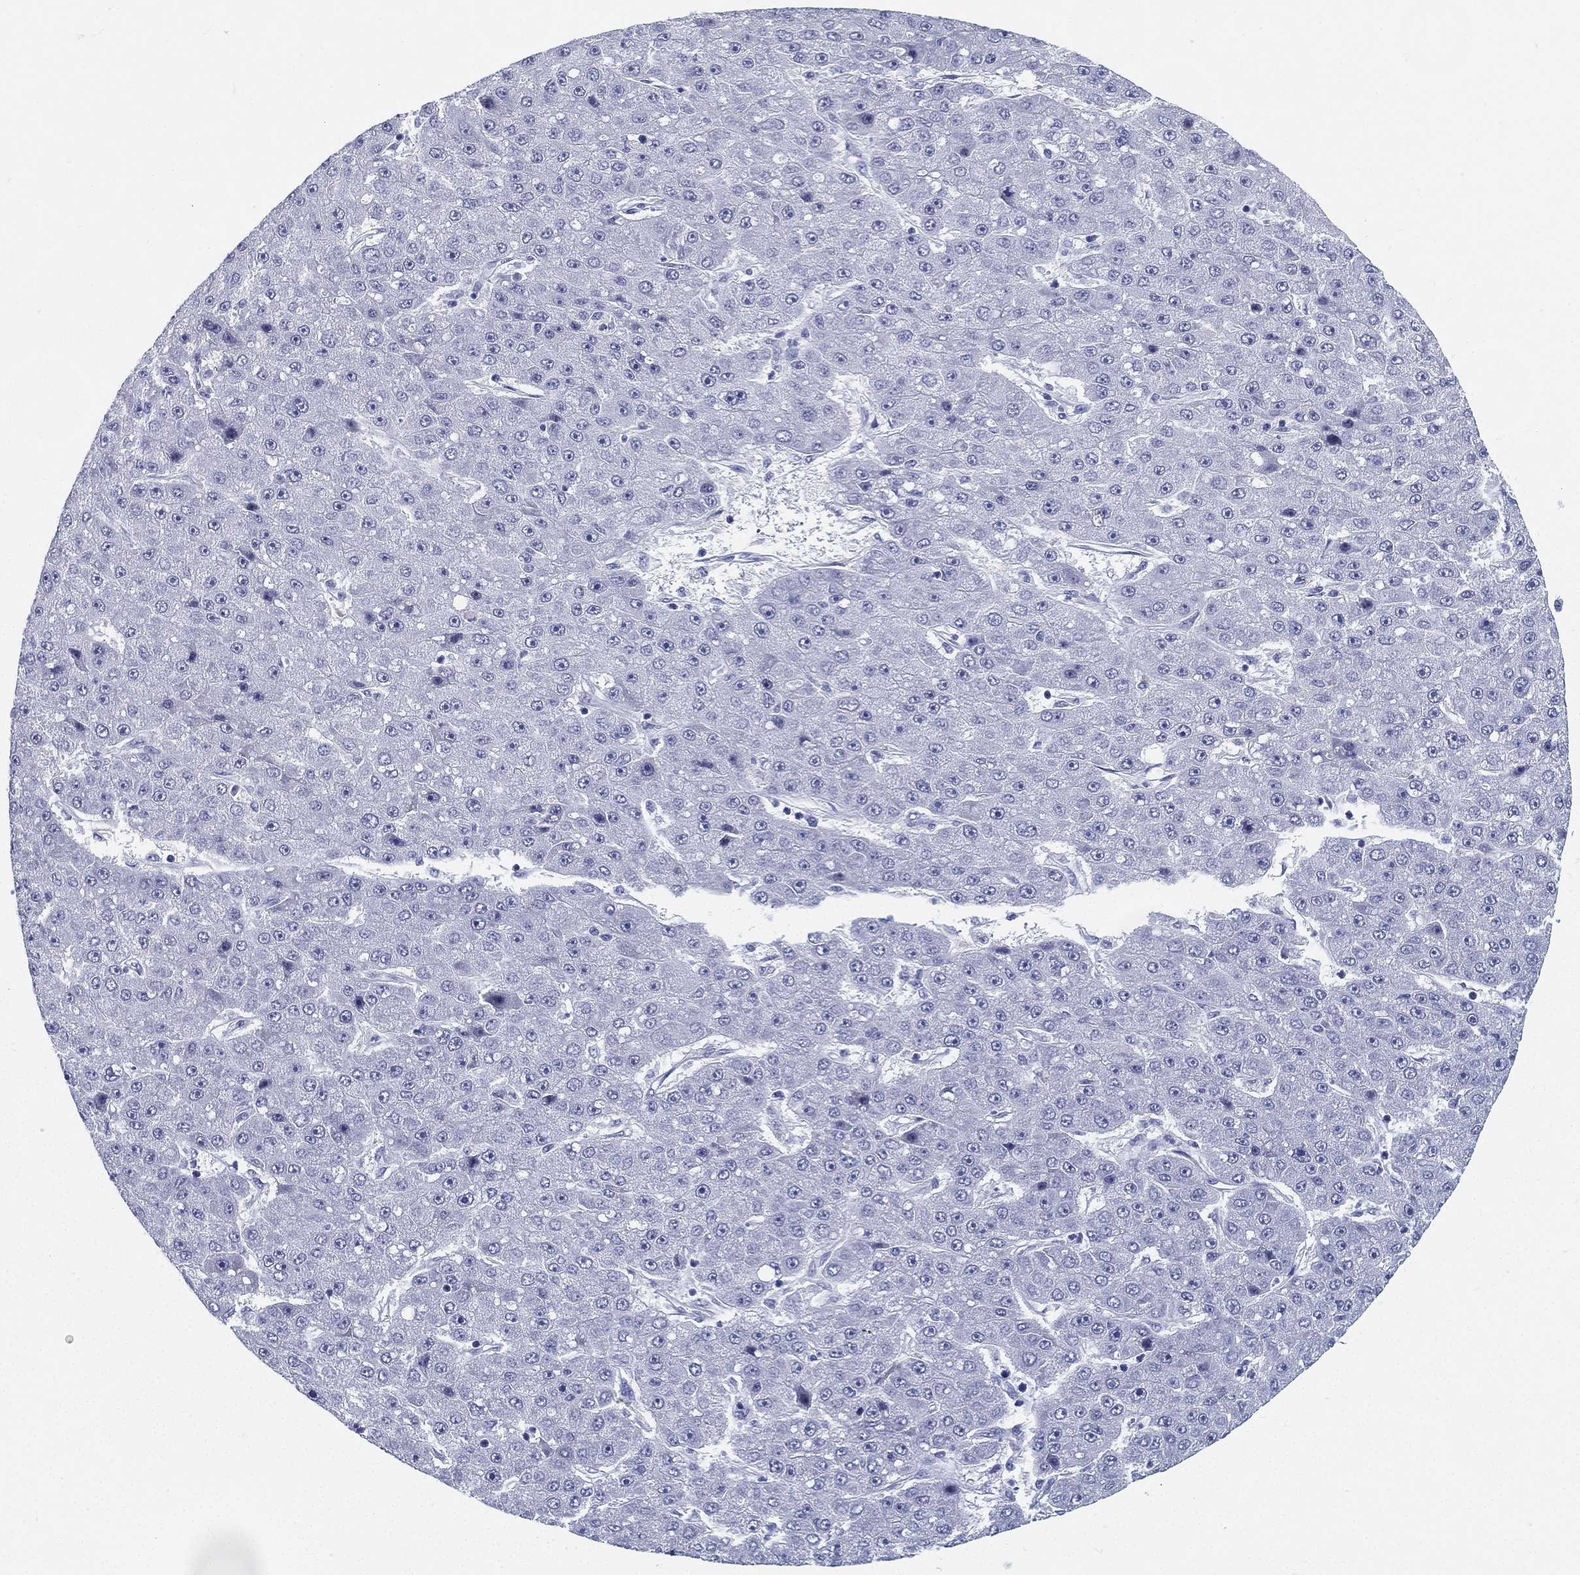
{"staining": {"intensity": "negative", "quantity": "none", "location": "none"}, "tissue": "liver cancer", "cell_type": "Tumor cells", "image_type": "cancer", "snomed": [{"axis": "morphology", "description": "Carcinoma, Hepatocellular, NOS"}, {"axis": "topography", "description": "Liver"}], "caption": "Hepatocellular carcinoma (liver) was stained to show a protein in brown. There is no significant staining in tumor cells. (IHC, brightfield microscopy, high magnification).", "gene": "ATP1B2", "patient": {"sex": "male", "age": 67}}